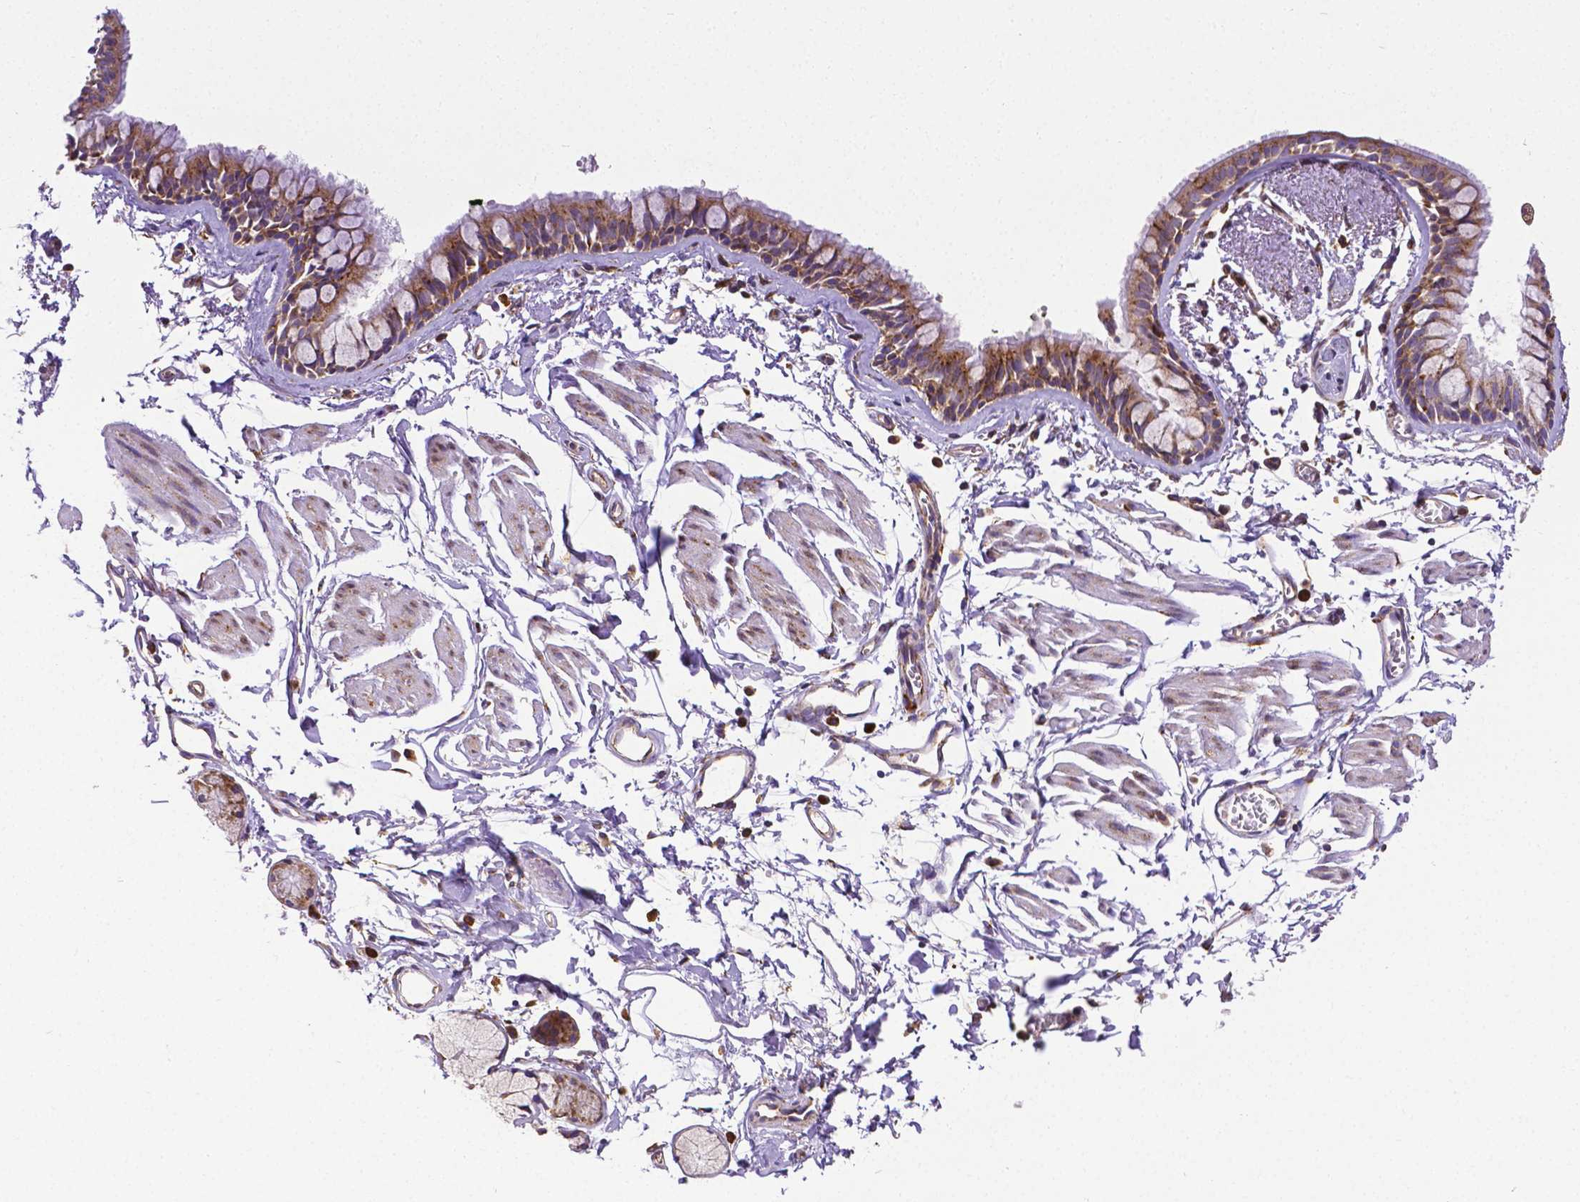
{"staining": {"intensity": "moderate", "quantity": ">75%", "location": "cytoplasmic/membranous"}, "tissue": "bronchus", "cell_type": "Respiratory epithelial cells", "image_type": "normal", "snomed": [{"axis": "morphology", "description": "Normal tissue, NOS"}, {"axis": "topography", "description": "Cartilage tissue"}, {"axis": "topography", "description": "Bronchus"}], "caption": "Immunohistochemistry (IHC) histopathology image of normal bronchus: bronchus stained using immunohistochemistry shows medium levels of moderate protein expression localized specifically in the cytoplasmic/membranous of respiratory epithelial cells, appearing as a cytoplasmic/membranous brown color.", "gene": "MTDH", "patient": {"sex": "female", "age": 59}}